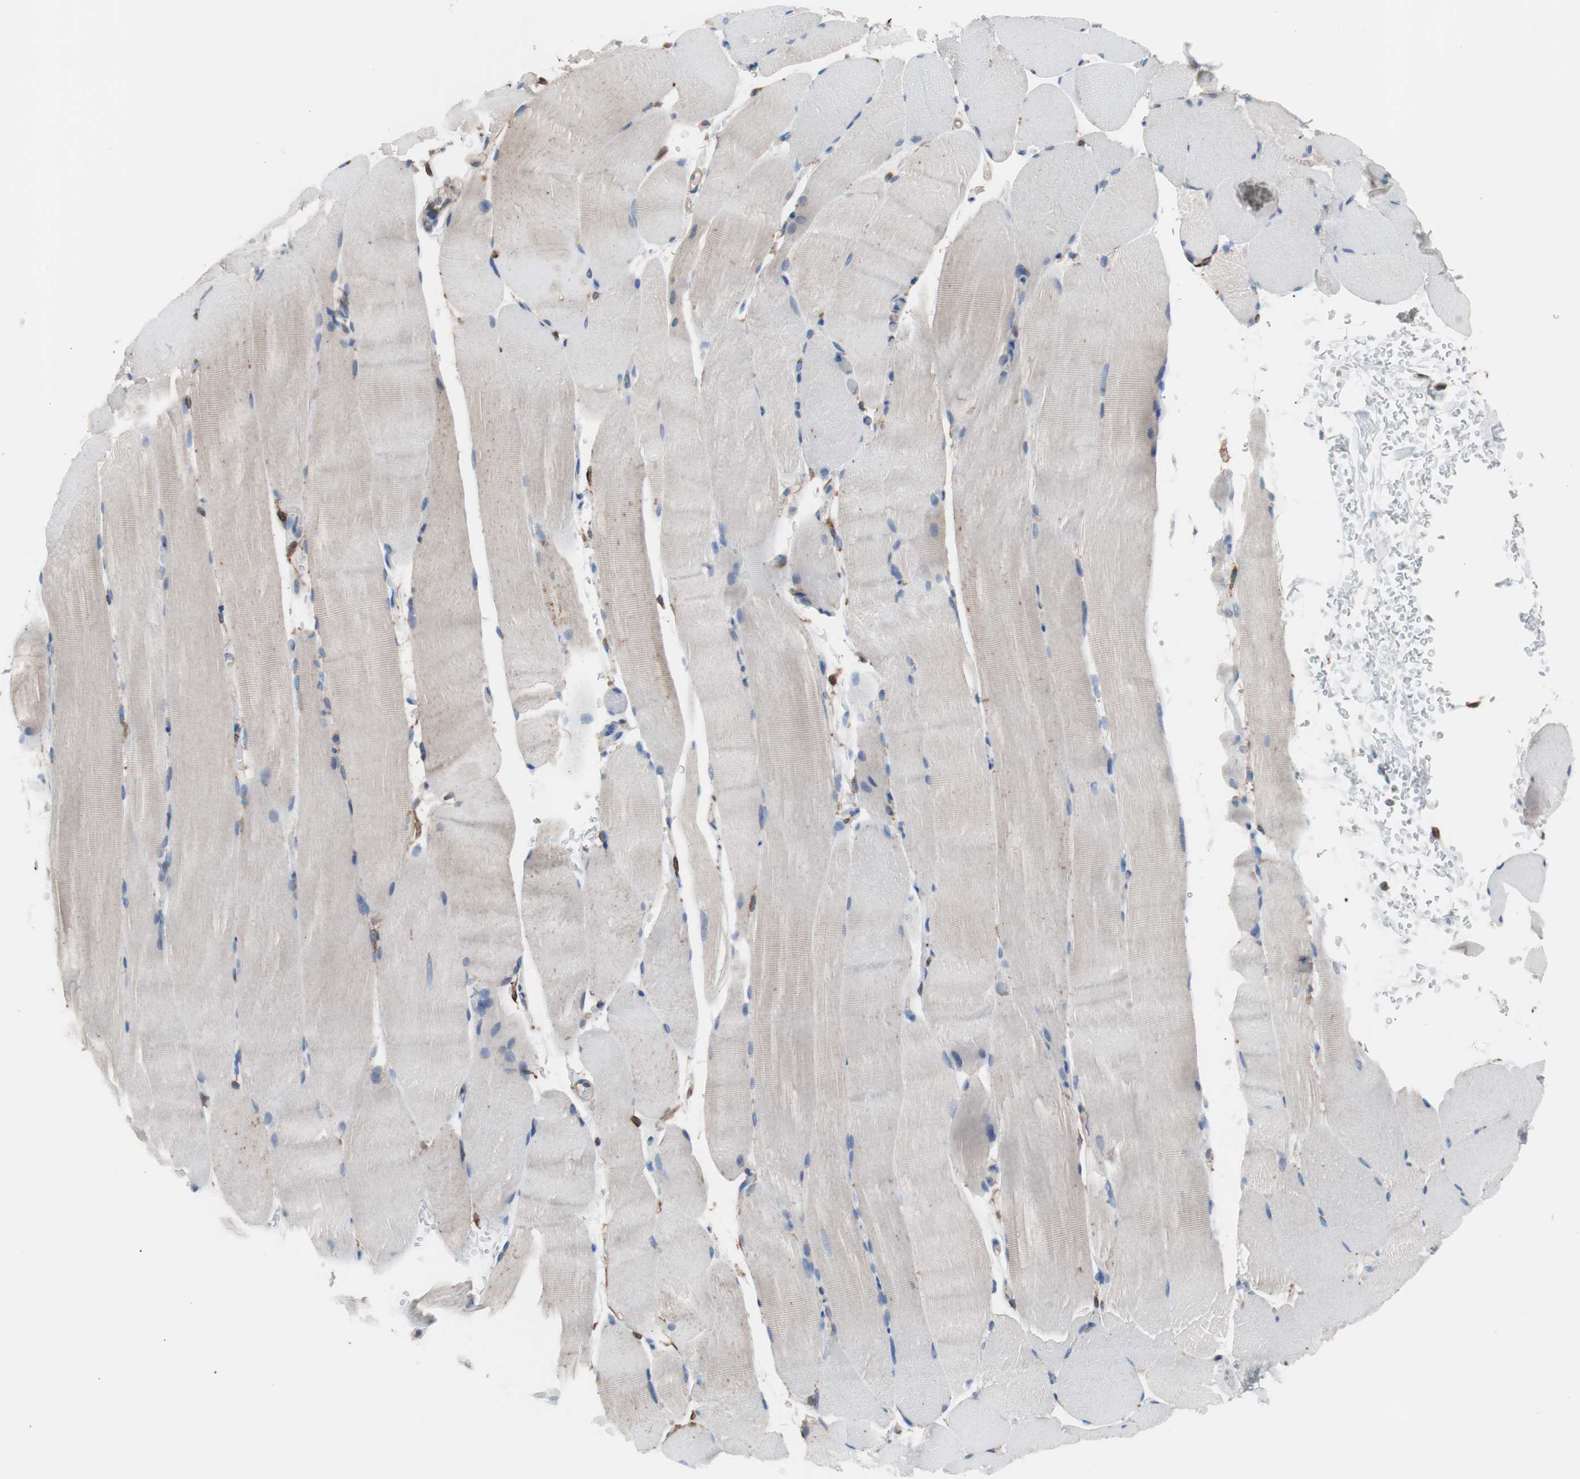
{"staining": {"intensity": "negative", "quantity": "none", "location": "none"}, "tissue": "skeletal muscle", "cell_type": "Myocytes", "image_type": "normal", "snomed": [{"axis": "morphology", "description": "Normal tissue, NOS"}, {"axis": "topography", "description": "Skeletal muscle"}, {"axis": "topography", "description": "Parathyroid gland"}], "caption": "Human skeletal muscle stained for a protein using IHC demonstrates no staining in myocytes.", "gene": "CD81", "patient": {"sex": "female", "age": 37}}